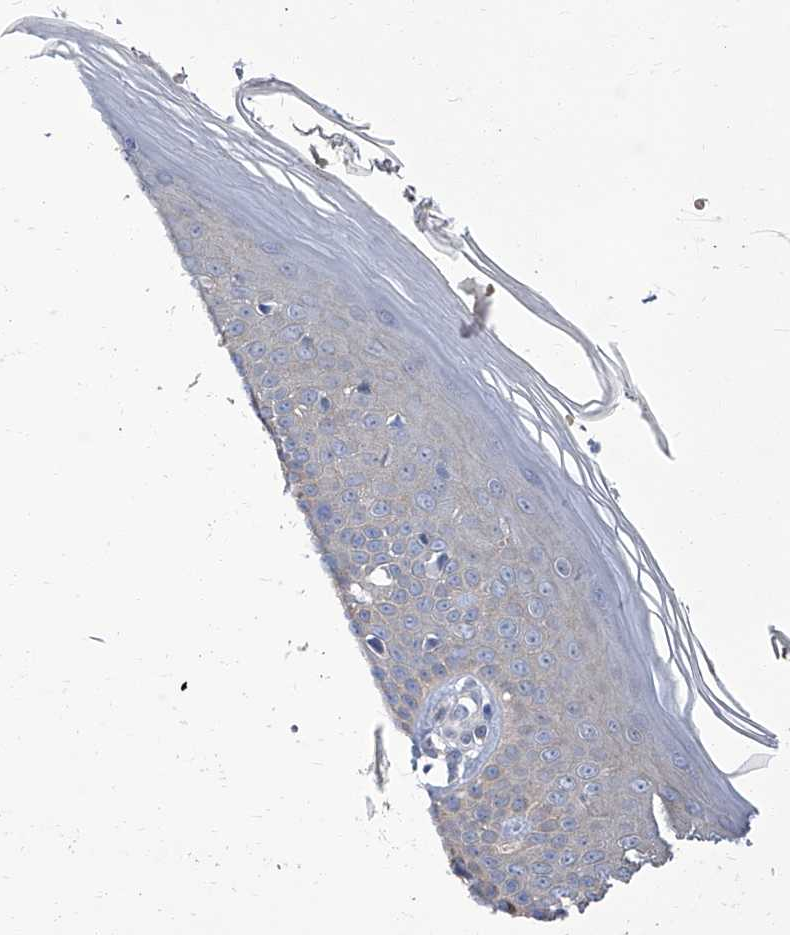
{"staining": {"intensity": "negative", "quantity": "none", "location": "none"}, "tissue": "skin", "cell_type": "Fibroblasts", "image_type": "normal", "snomed": [{"axis": "morphology", "description": "Normal tissue, NOS"}, {"axis": "topography", "description": "Skin"}], "caption": "Immunohistochemistry image of unremarkable skin: skin stained with DAB shows no significant protein expression in fibroblasts.", "gene": "PARD3", "patient": {"sex": "female", "age": 64}}